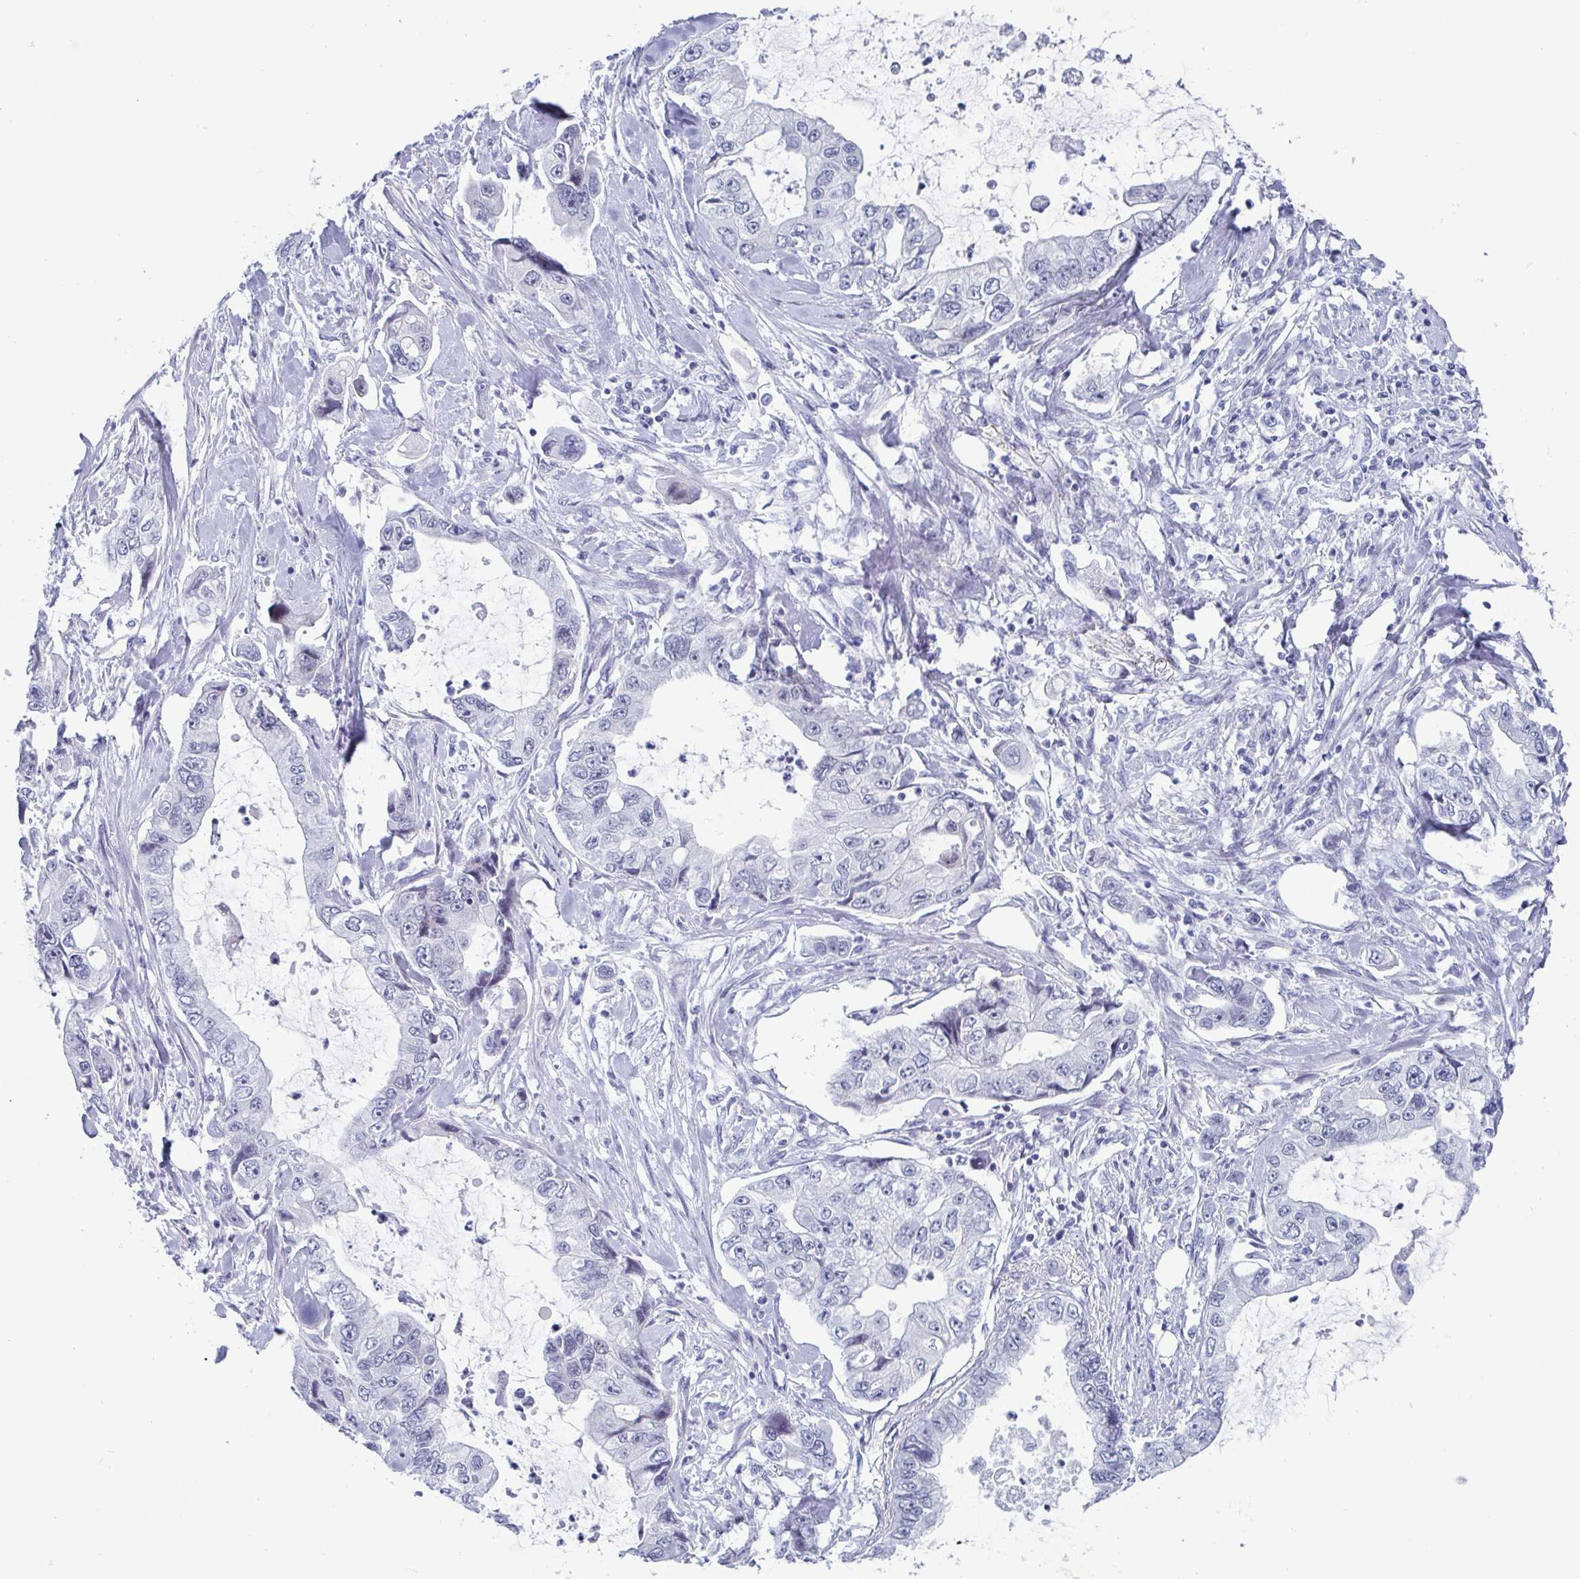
{"staining": {"intensity": "negative", "quantity": "none", "location": "none"}, "tissue": "stomach cancer", "cell_type": "Tumor cells", "image_type": "cancer", "snomed": [{"axis": "morphology", "description": "Adenocarcinoma, NOS"}, {"axis": "topography", "description": "Pancreas"}, {"axis": "topography", "description": "Stomach, upper"}, {"axis": "topography", "description": "Stomach"}], "caption": "There is no significant positivity in tumor cells of adenocarcinoma (stomach).", "gene": "ZFP64", "patient": {"sex": "male", "age": 77}}